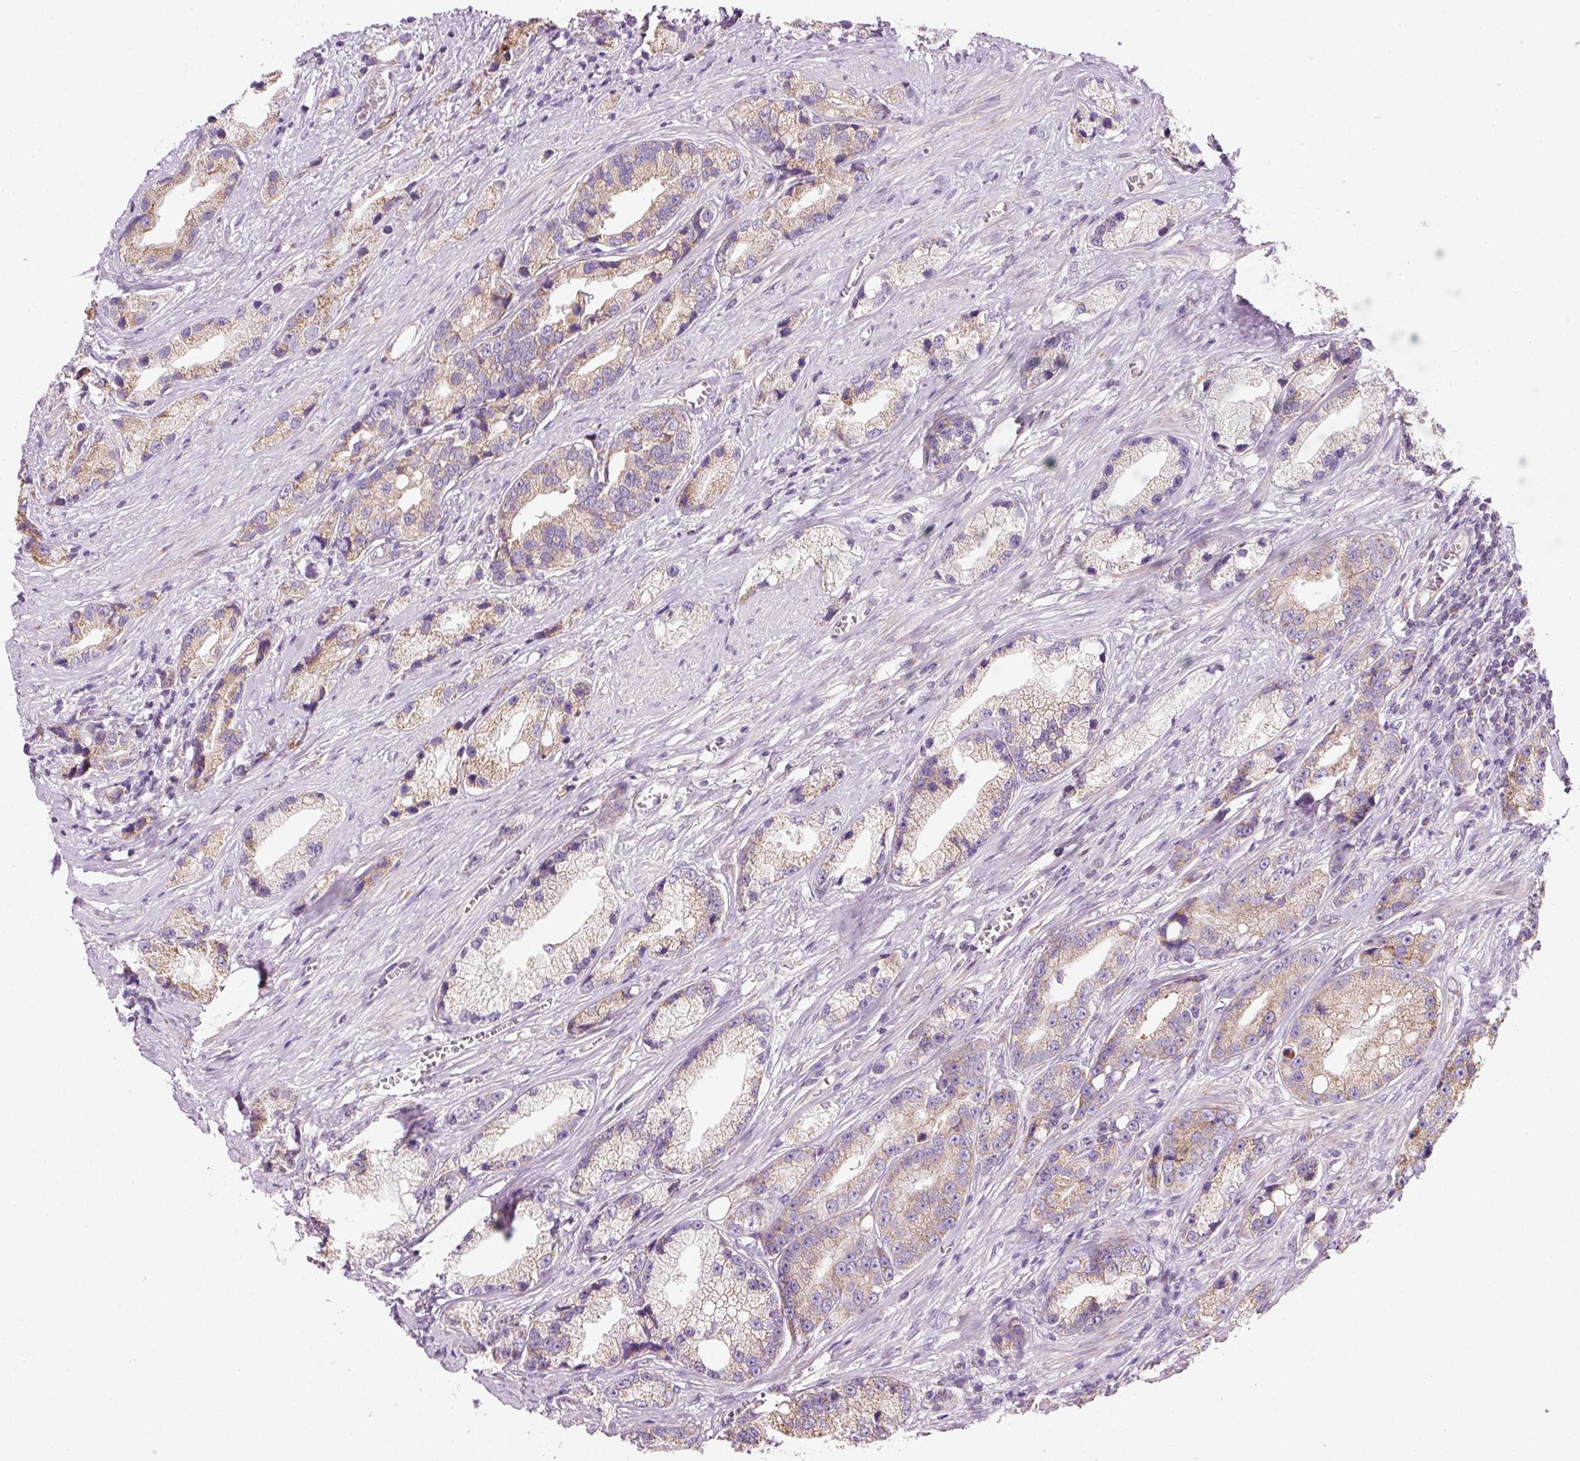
{"staining": {"intensity": "weak", "quantity": "25%-75%", "location": "cytoplasmic/membranous"}, "tissue": "prostate cancer", "cell_type": "Tumor cells", "image_type": "cancer", "snomed": [{"axis": "morphology", "description": "Adenocarcinoma, High grade"}, {"axis": "topography", "description": "Prostate"}], "caption": "This photomicrograph displays IHC staining of prostate cancer, with low weak cytoplasmic/membranous staining in approximately 25%-75% of tumor cells.", "gene": "NDUFA1", "patient": {"sex": "male", "age": 74}}